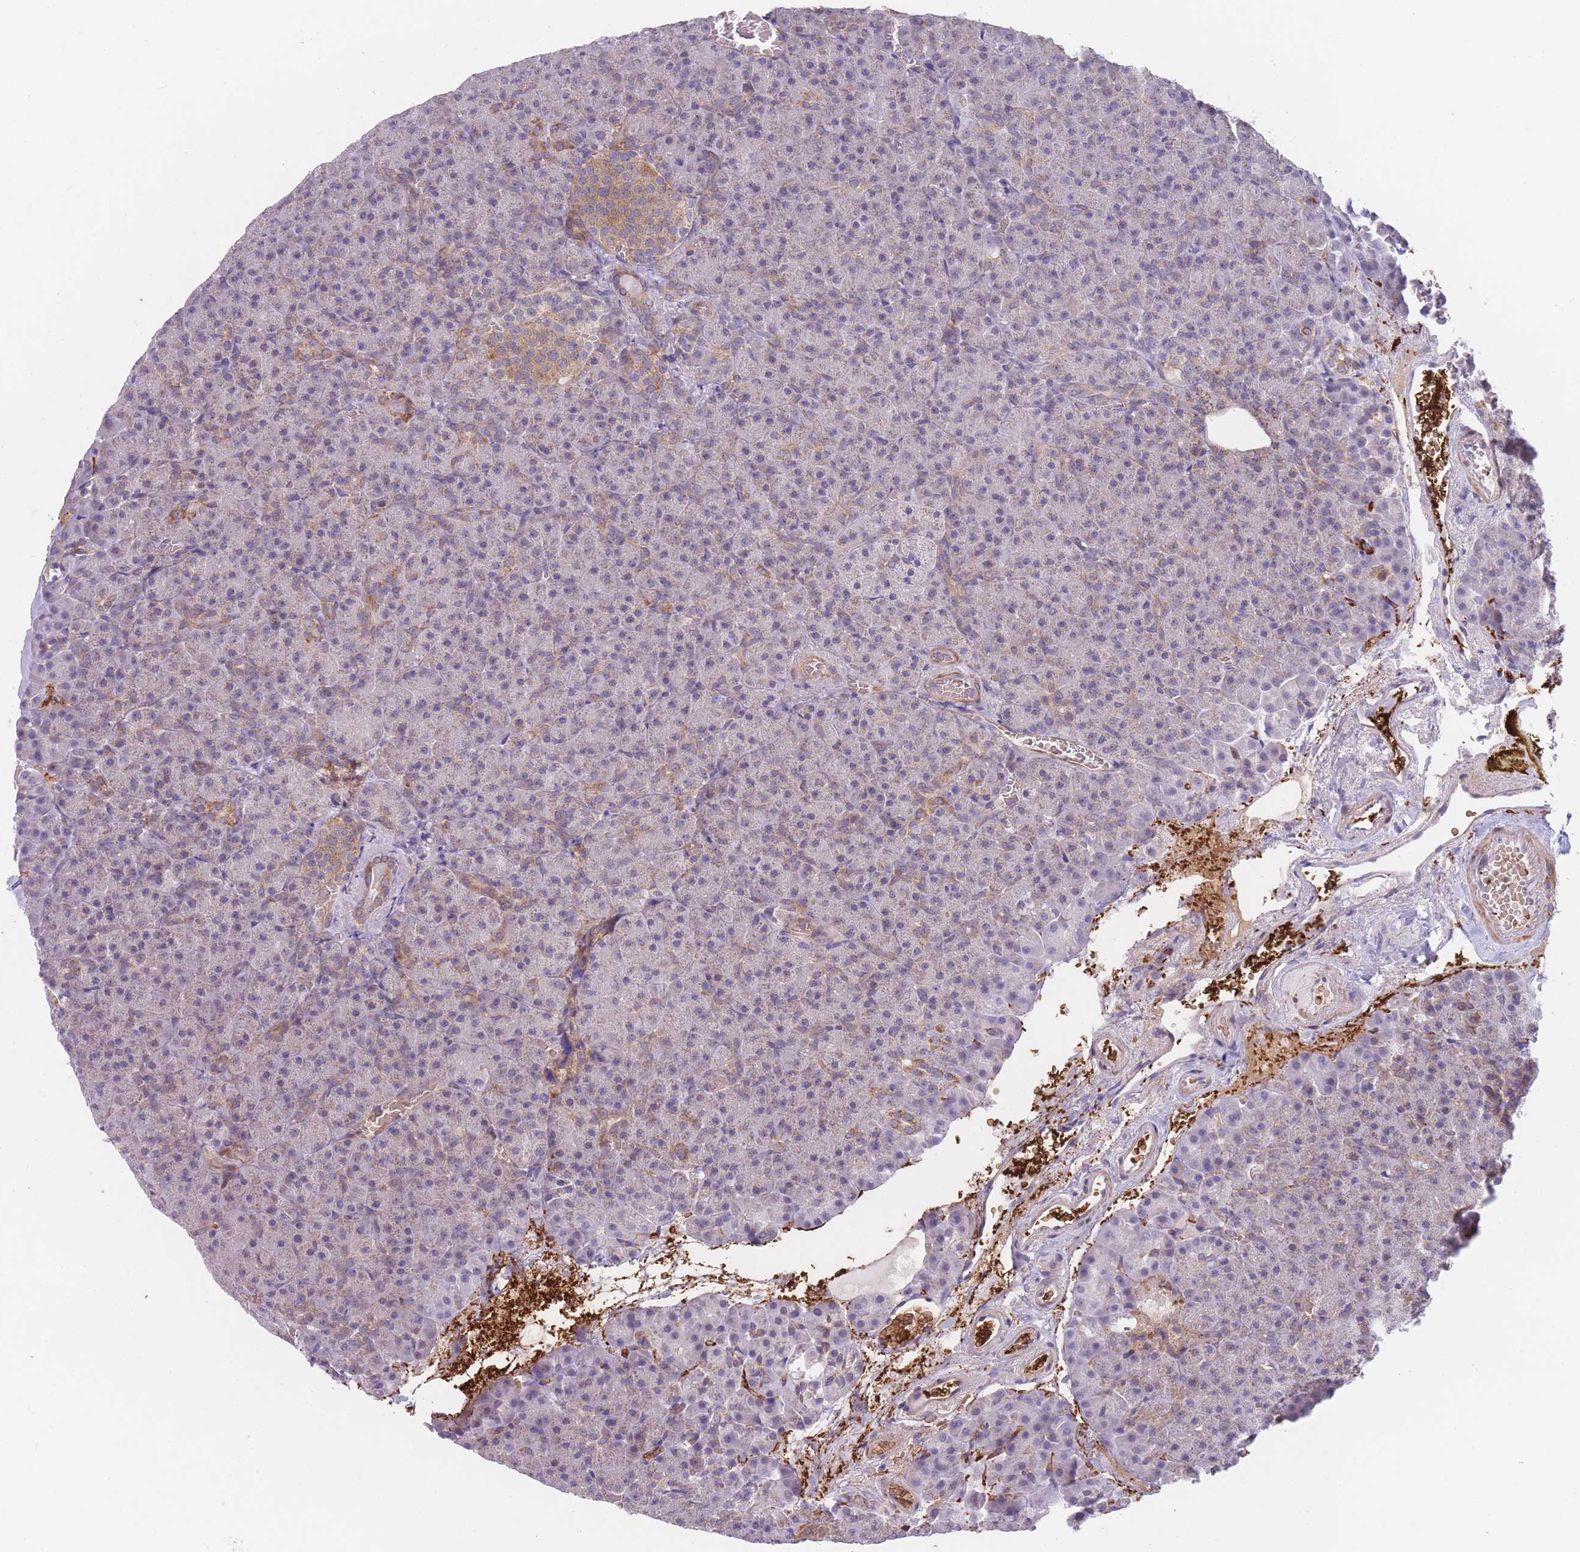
{"staining": {"intensity": "weak", "quantity": "<25%", "location": "cytoplasmic/membranous"}, "tissue": "pancreas", "cell_type": "Exocrine glandular cells", "image_type": "normal", "snomed": [{"axis": "morphology", "description": "Normal tissue, NOS"}, {"axis": "topography", "description": "Pancreas"}], "caption": "Immunohistochemistry of unremarkable human pancreas reveals no expression in exocrine glandular cells.", "gene": "SMPD4", "patient": {"sex": "female", "age": 74}}